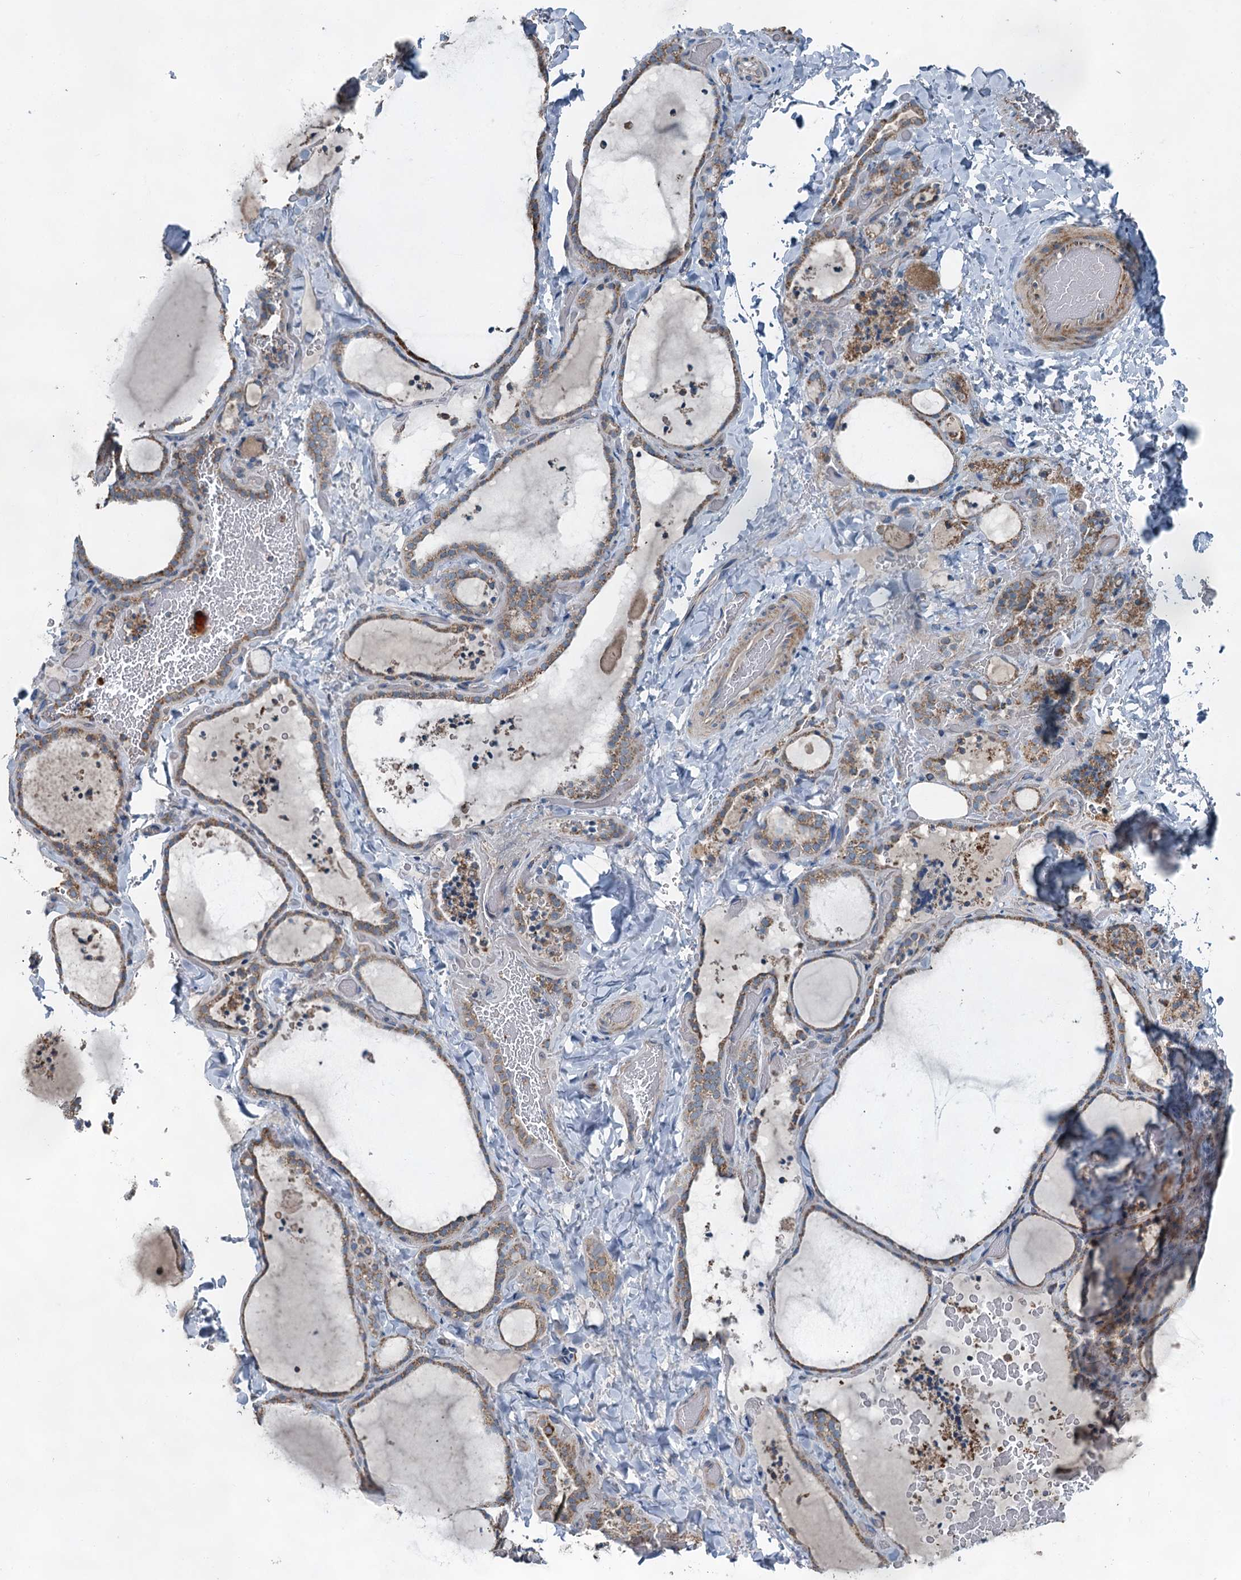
{"staining": {"intensity": "moderate", "quantity": ">75%", "location": "cytoplasmic/membranous"}, "tissue": "thyroid gland", "cell_type": "Glandular cells", "image_type": "normal", "snomed": [{"axis": "morphology", "description": "Normal tissue, NOS"}, {"axis": "topography", "description": "Thyroid gland"}], "caption": "Immunohistochemistry (IHC) (DAB) staining of unremarkable human thyroid gland displays moderate cytoplasmic/membranous protein staining in about >75% of glandular cells. Immunohistochemistry stains the protein of interest in brown and the nuclei are stained blue.", "gene": "HAUS2", "patient": {"sex": "female", "age": 22}}